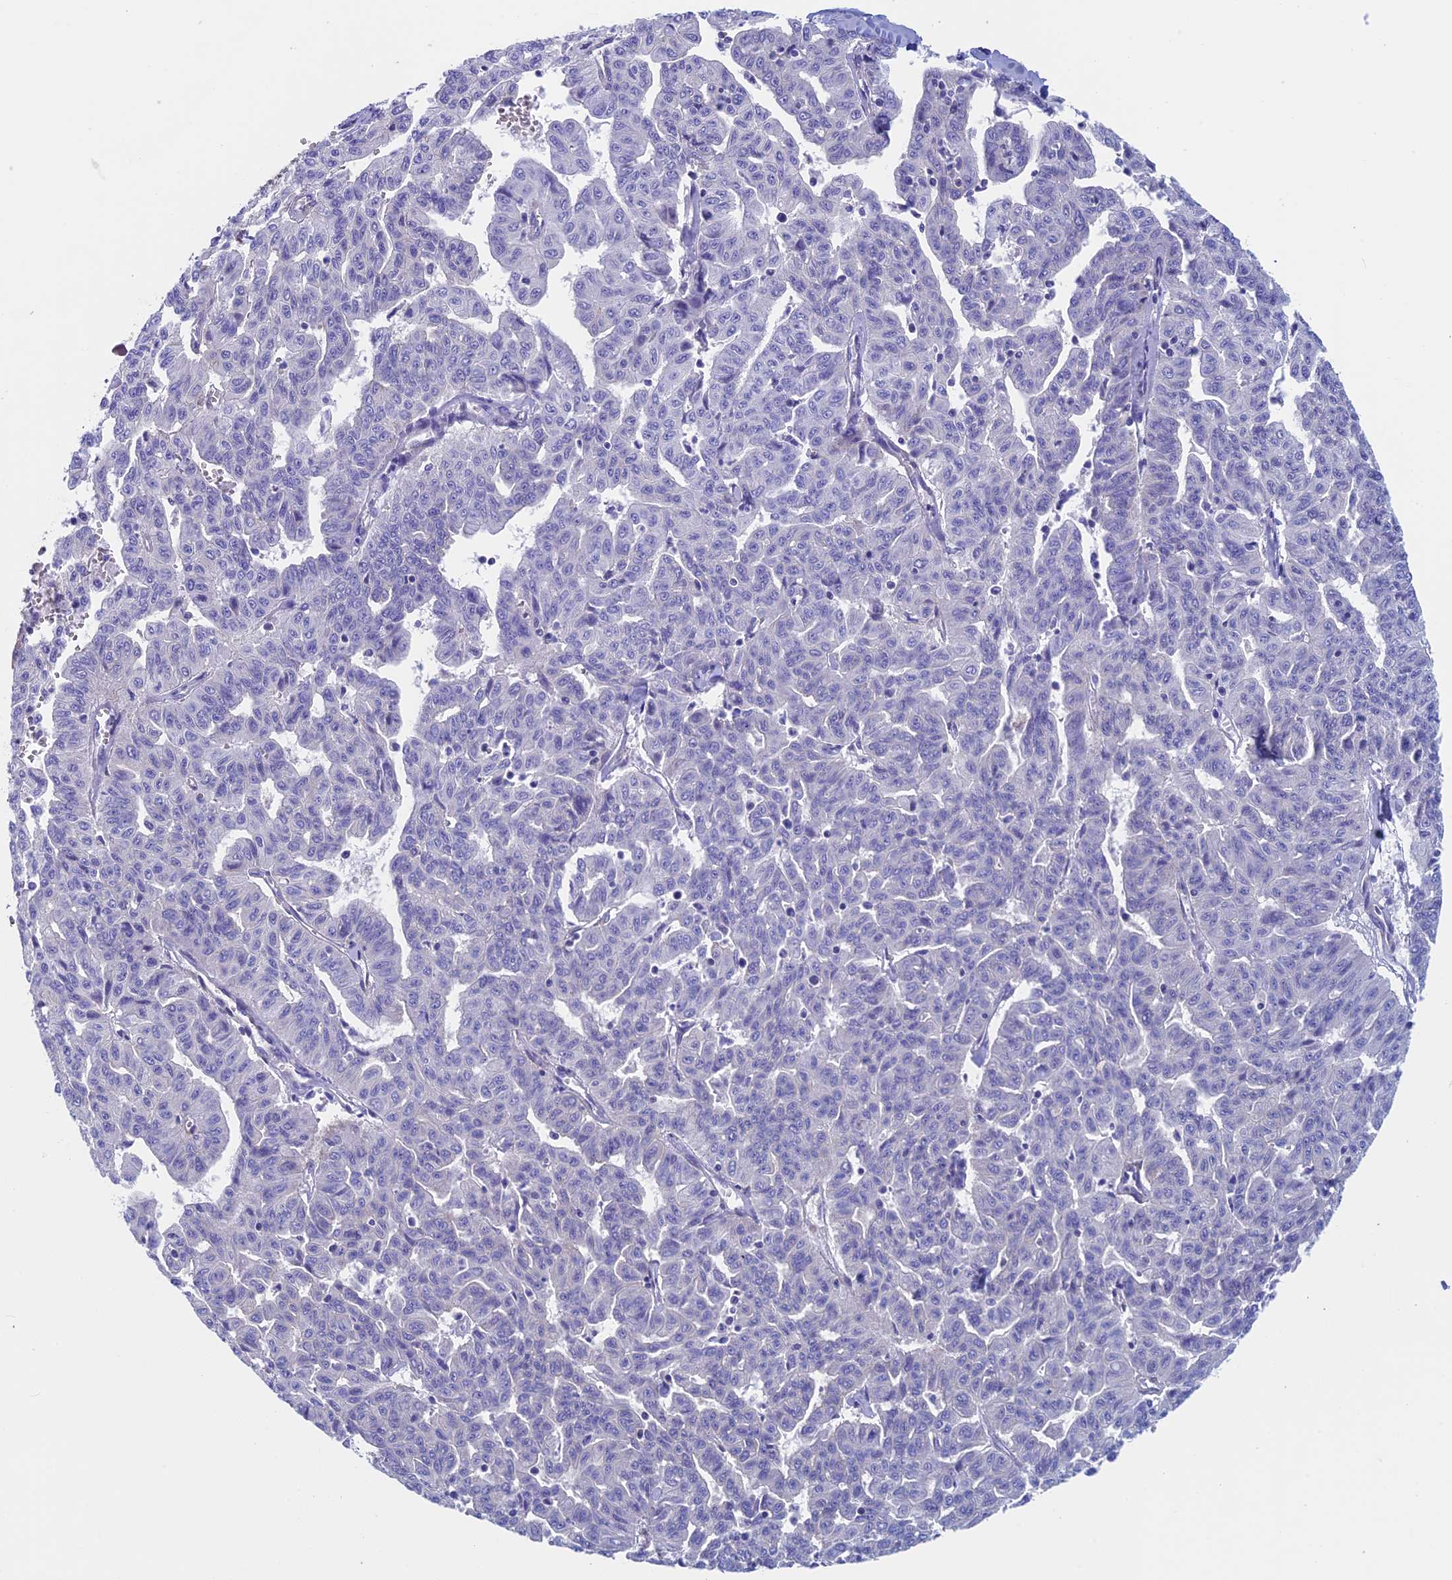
{"staining": {"intensity": "negative", "quantity": "none", "location": "none"}, "tissue": "liver cancer", "cell_type": "Tumor cells", "image_type": "cancer", "snomed": [{"axis": "morphology", "description": "Cholangiocarcinoma"}, {"axis": "topography", "description": "Liver"}], "caption": "Tumor cells show no significant positivity in liver cancer (cholangiocarcinoma). (Stains: DAB (3,3'-diaminobenzidine) immunohistochemistry with hematoxylin counter stain, Microscopy: brightfield microscopy at high magnification).", "gene": "ADH7", "patient": {"sex": "female", "age": 77}}